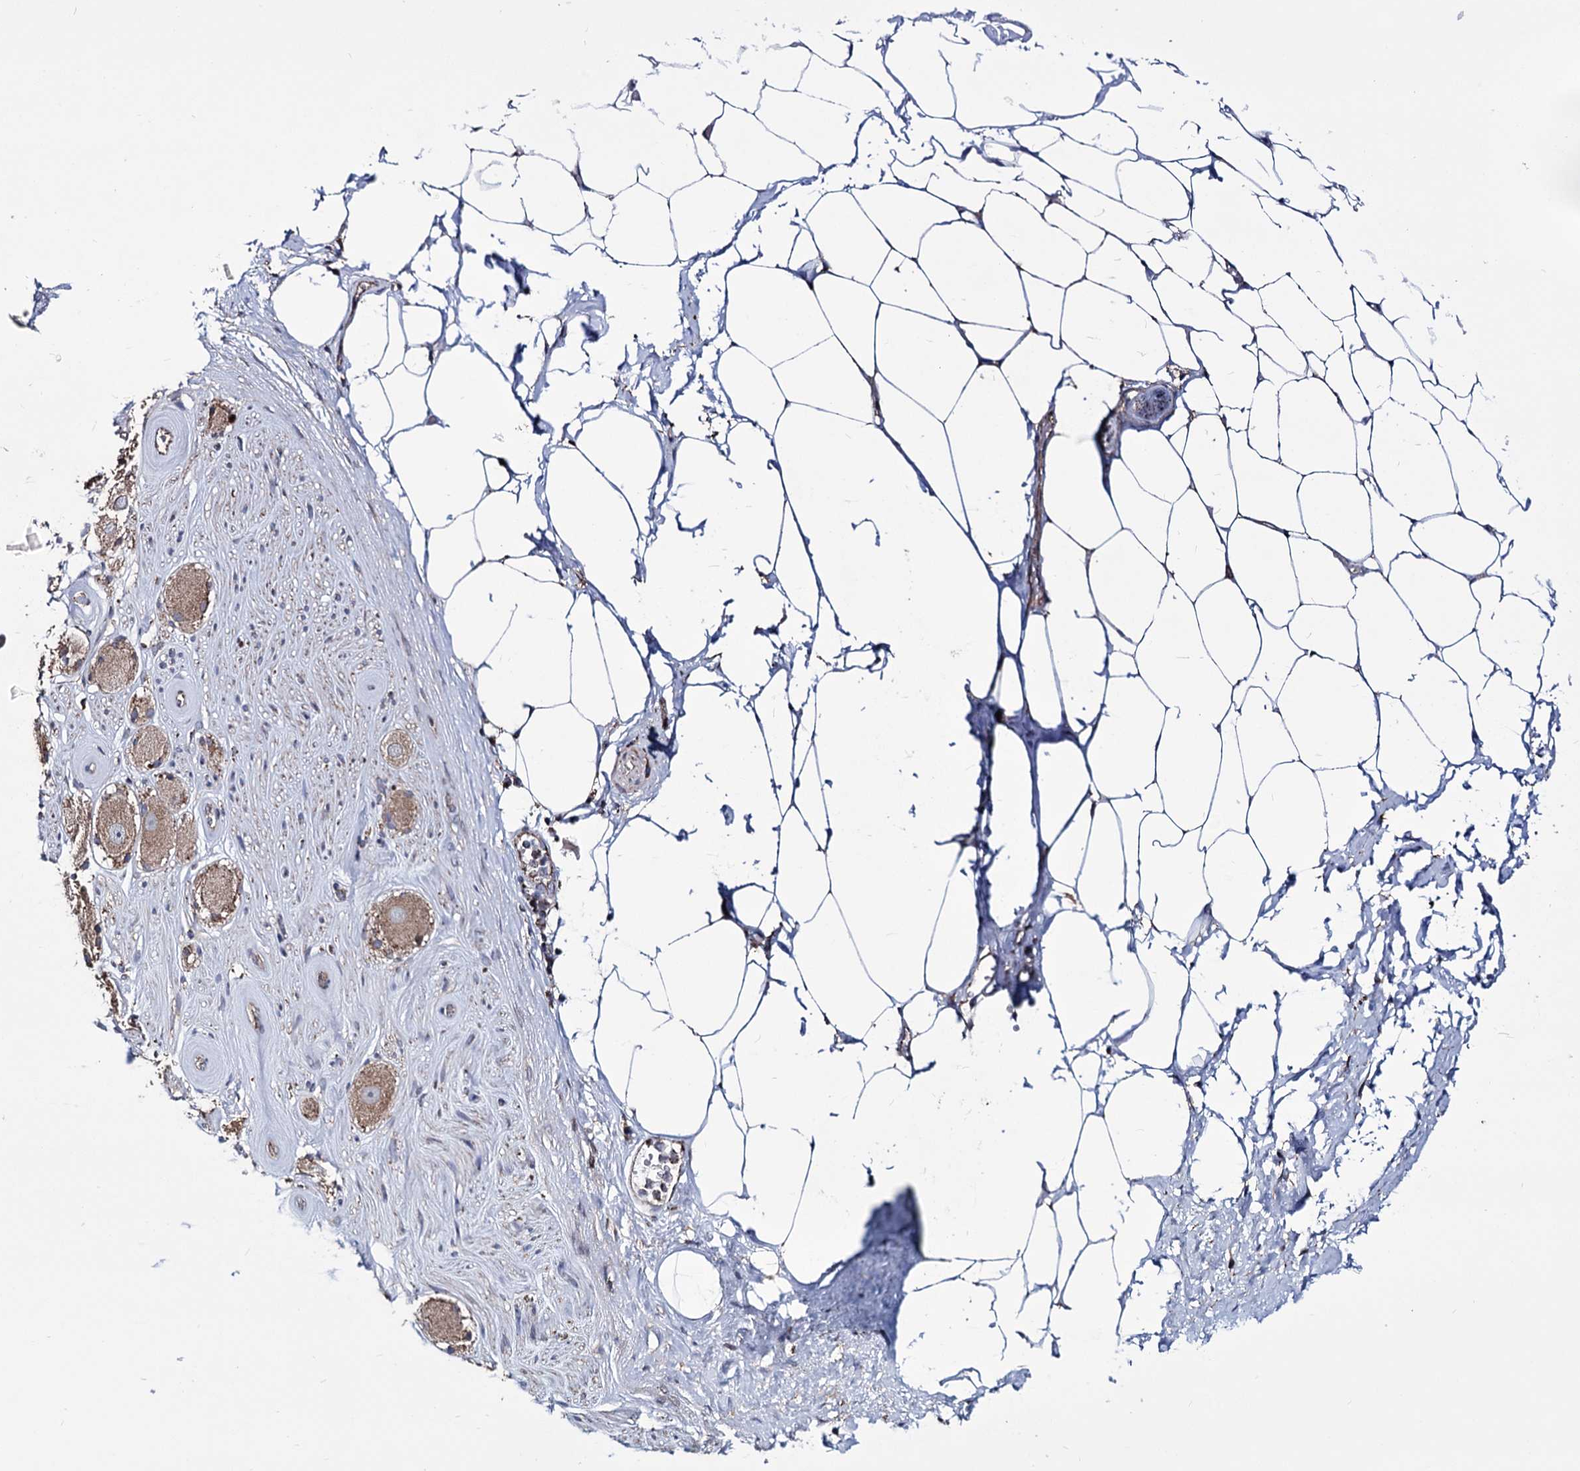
{"staining": {"intensity": "moderate", "quantity": "25%-75%", "location": "cytoplasmic/membranous"}, "tissue": "adipose tissue", "cell_type": "Adipocytes", "image_type": "normal", "snomed": [{"axis": "morphology", "description": "Normal tissue, NOS"}, {"axis": "morphology", "description": "Adenocarcinoma, Low grade"}, {"axis": "topography", "description": "Prostate"}, {"axis": "topography", "description": "Peripheral nerve tissue"}], "caption": "Protein analysis of unremarkable adipose tissue exhibits moderate cytoplasmic/membranous positivity in about 25%-75% of adipocytes.", "gene": "CREB3L4", "patient": {"sex": "male", "age": 63}}